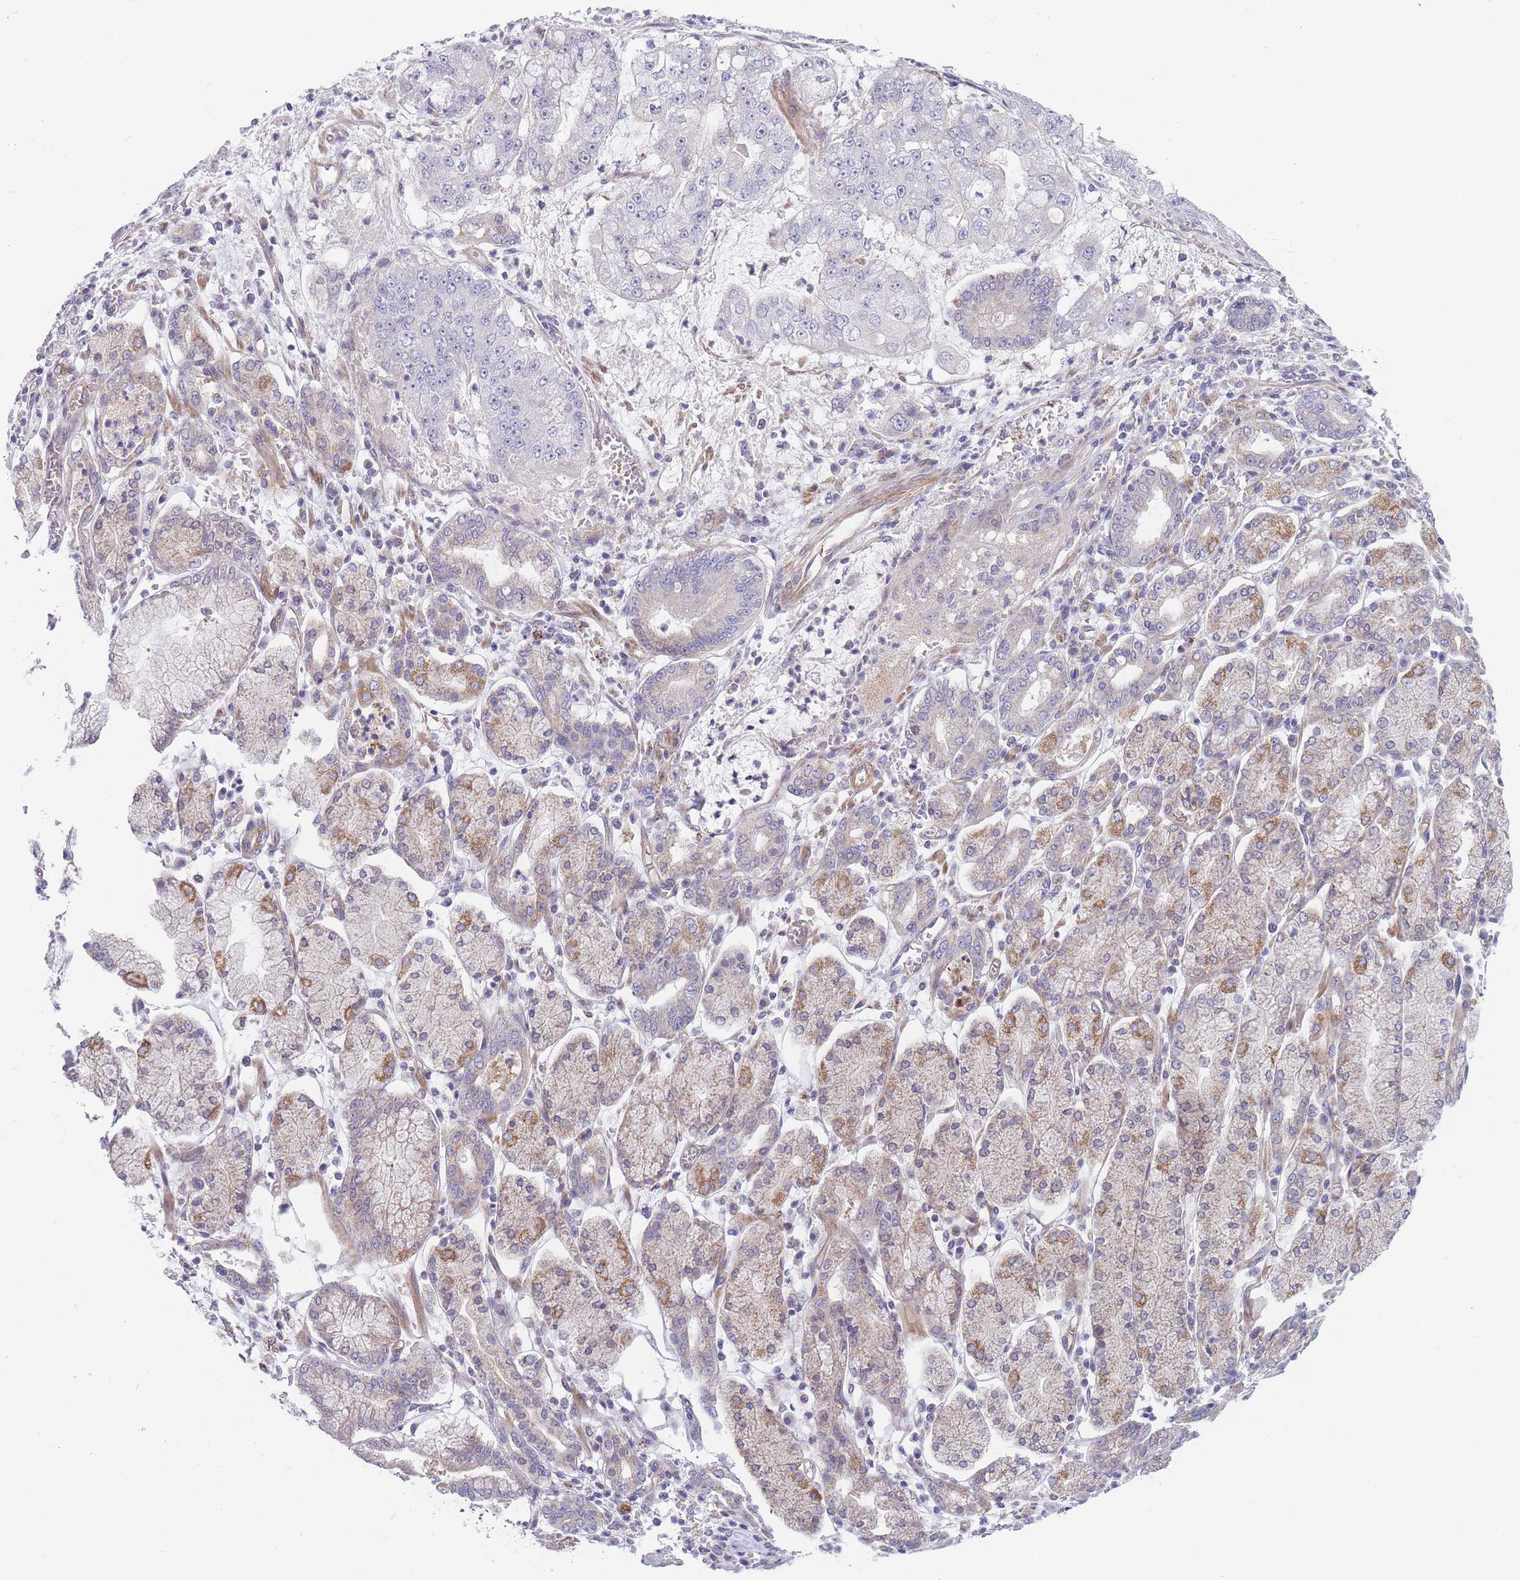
{"staining": {"intensity": "negative", "quantity": "none", "location": "none"}, "tissue": "stomach cancer", "cell_type": "Tumor cells", "image_type": "cancer", "snomed": [{"axis": "morphology", "description": "Adenocarcinoma, NOS"}, {"axis": "topography", "description": "Stomach"}], "caption": "High magnification brightfield microscopy of stomach adenocarcinoma stained with DAB (3,3'-diaminobenzidine) (brown) and counterstained with hematoxylin (blue): tumor cells show no significant positivity.", "gene": "SMPD4", "patient": {"sex": "male", "age": 76}}